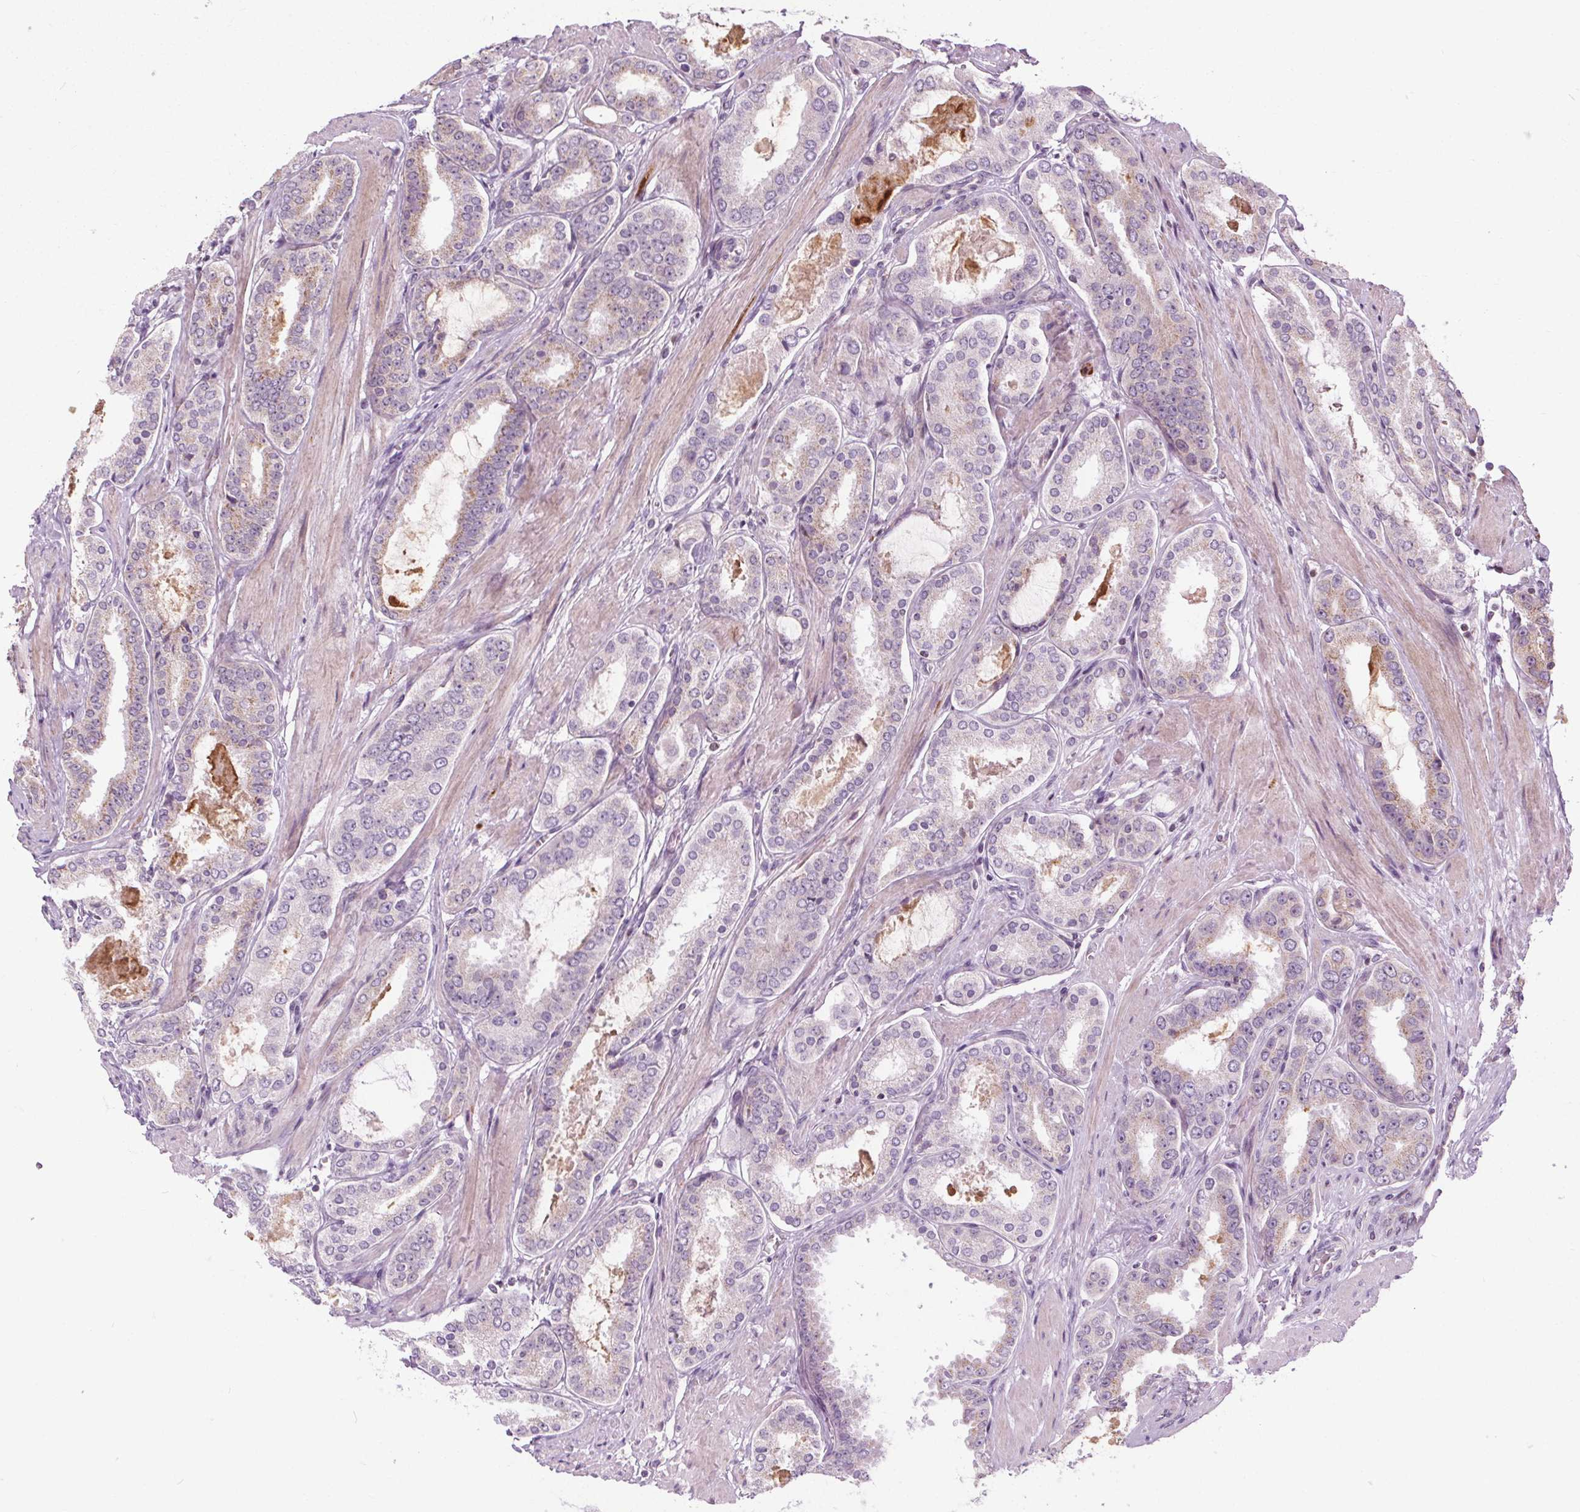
{"staining": {"intensity": "weak", "quantity": "<25%", "location": "cytoplasmic/membranous"}, "tissue": "prostate cancer", "cell_type": "Tumor cells", "image_type": "cancer", "snomed": [{"axis": "morphology", "description": "Adenocarcinoma, High grade"}, {"axis": "topography", "description": "Prostate"}], "caption": "IHC photomicrograph of neoplastic tissue: human high-grade adenocarcinoma (prostate) stained with DAB (3,3'-diaminobenzidine) displays no significant protein expression in tumor cells.", "gene": "LFNG", "patient": {"sex": "male", "age": 63}}